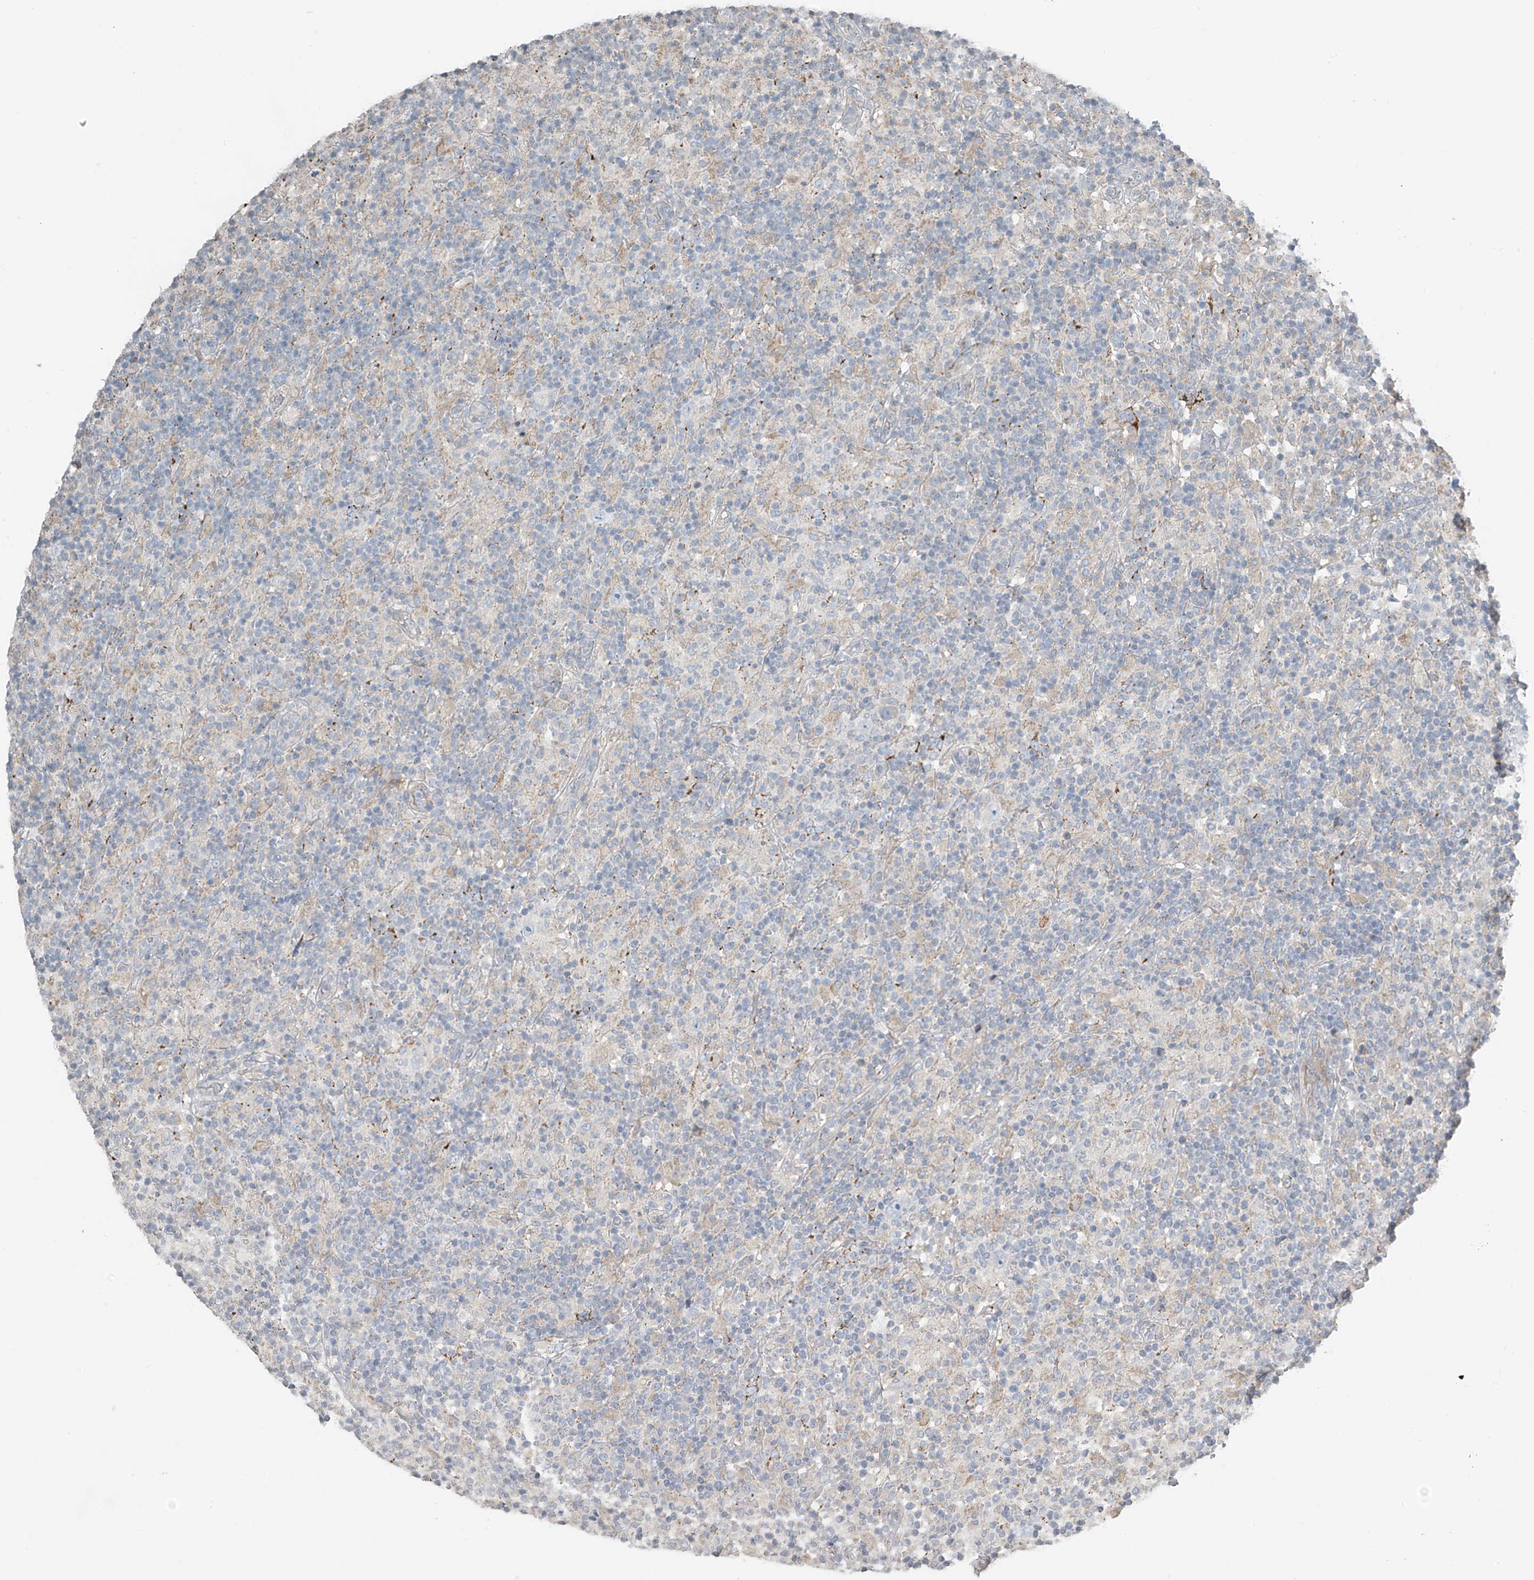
{"staining": {"intensity": "negative", "quantity": "none", "location": "none"}, "tissue": "lymphoma", "cell_type": "Tumor cells", "image_type": "cancer", "snomed": [{"axis": "morphology", "description": "Hodgkin's disease, NOS"}, {"axis": "topography", "description": "Lymph node"}], "caption": "Hodgkin's disease was stained to show a protein in brown. There is no significant staining in tumor cells.", "gene": "HOXA11", "patient": {"sex": "male", "age": 70}}